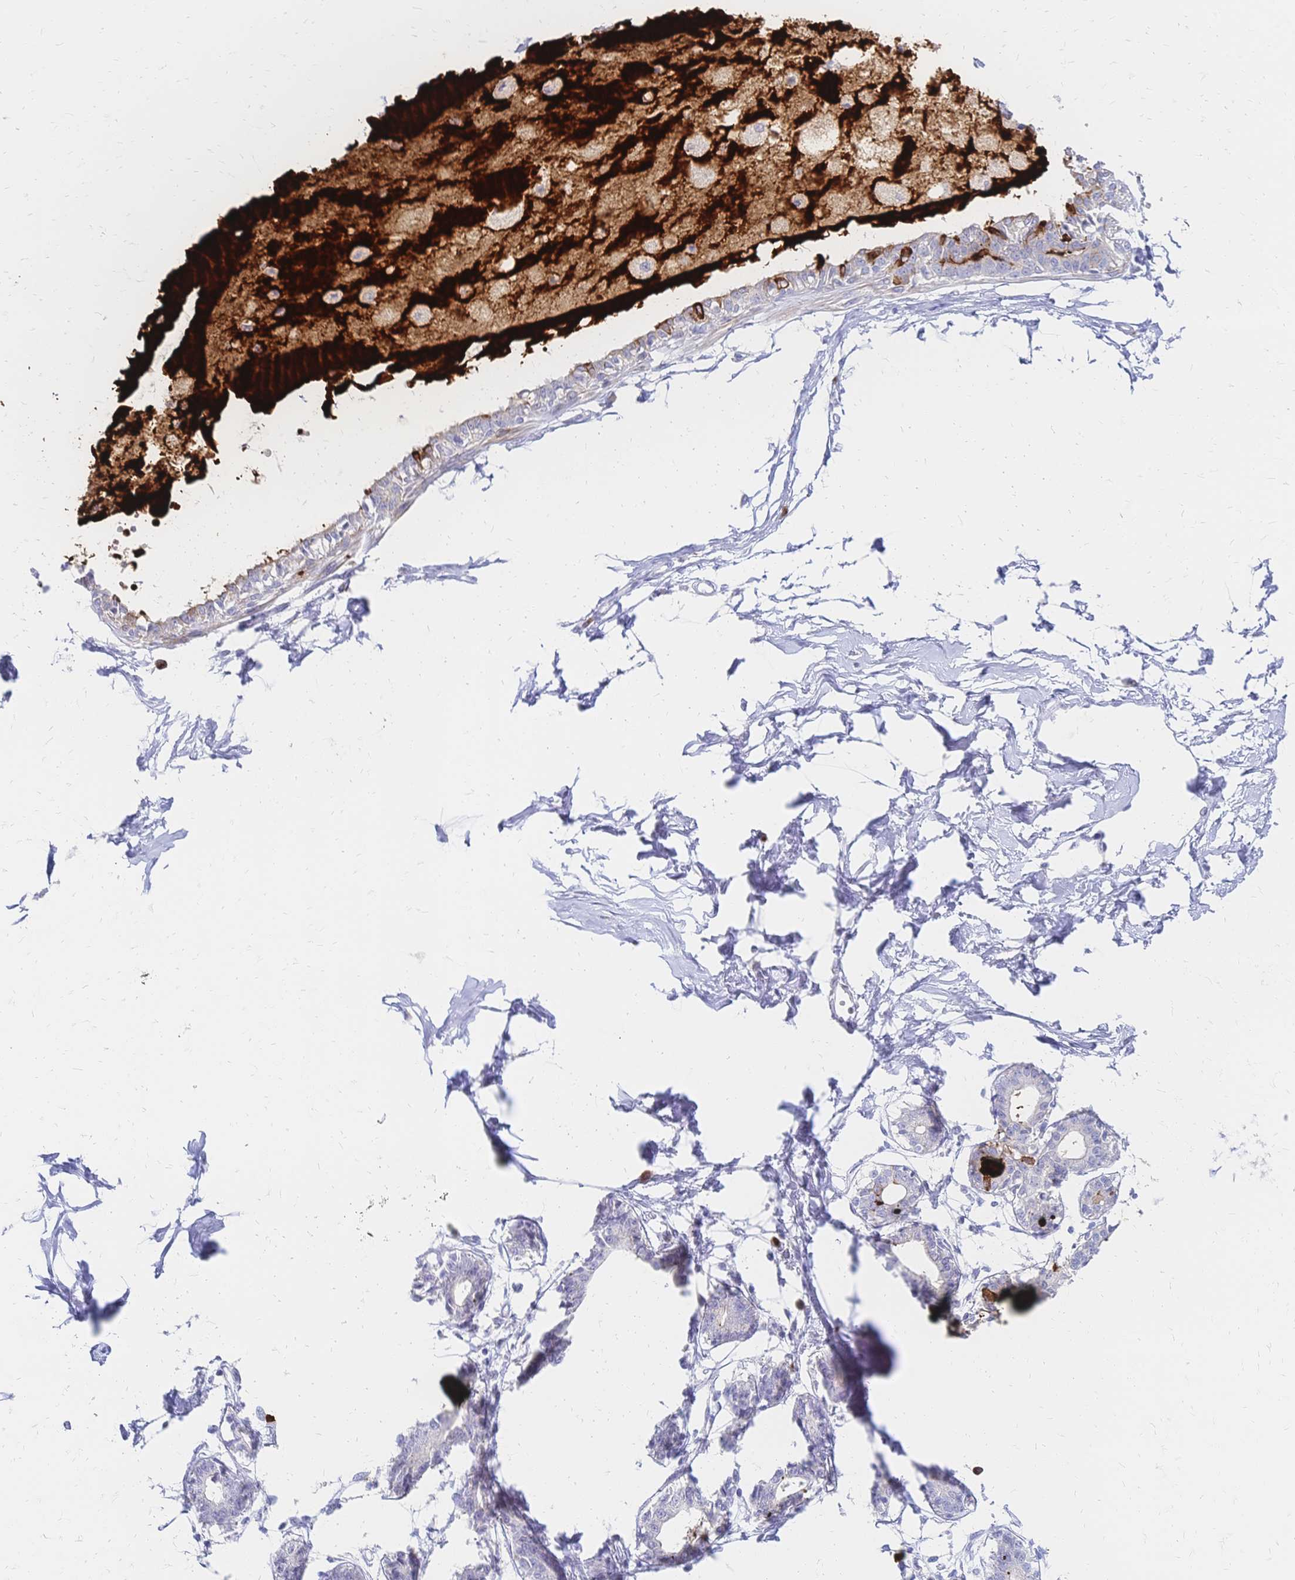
{"staining": {"intensity": "negative", "quantity": "none", "location": "none"}, "tissue": "breast", "cell_type": "Adipocytes", "image_type": "normal", "snomed": [{"axis": "morphology", "description": "Normal tissue, NOS"}, {"axis": "topography", "description": "Breast"}], "caption": "Adipocytes show no significant expression in normal breast. (Stains: DAB (3,3'-diaminobenzidine) immunohistochemistry with hematoxylin counter stain, Microscopy: brightfield microscopy at high magnification).", "gene": "PSORS1C2", "patient": {"sex": "female", "age": 45}}